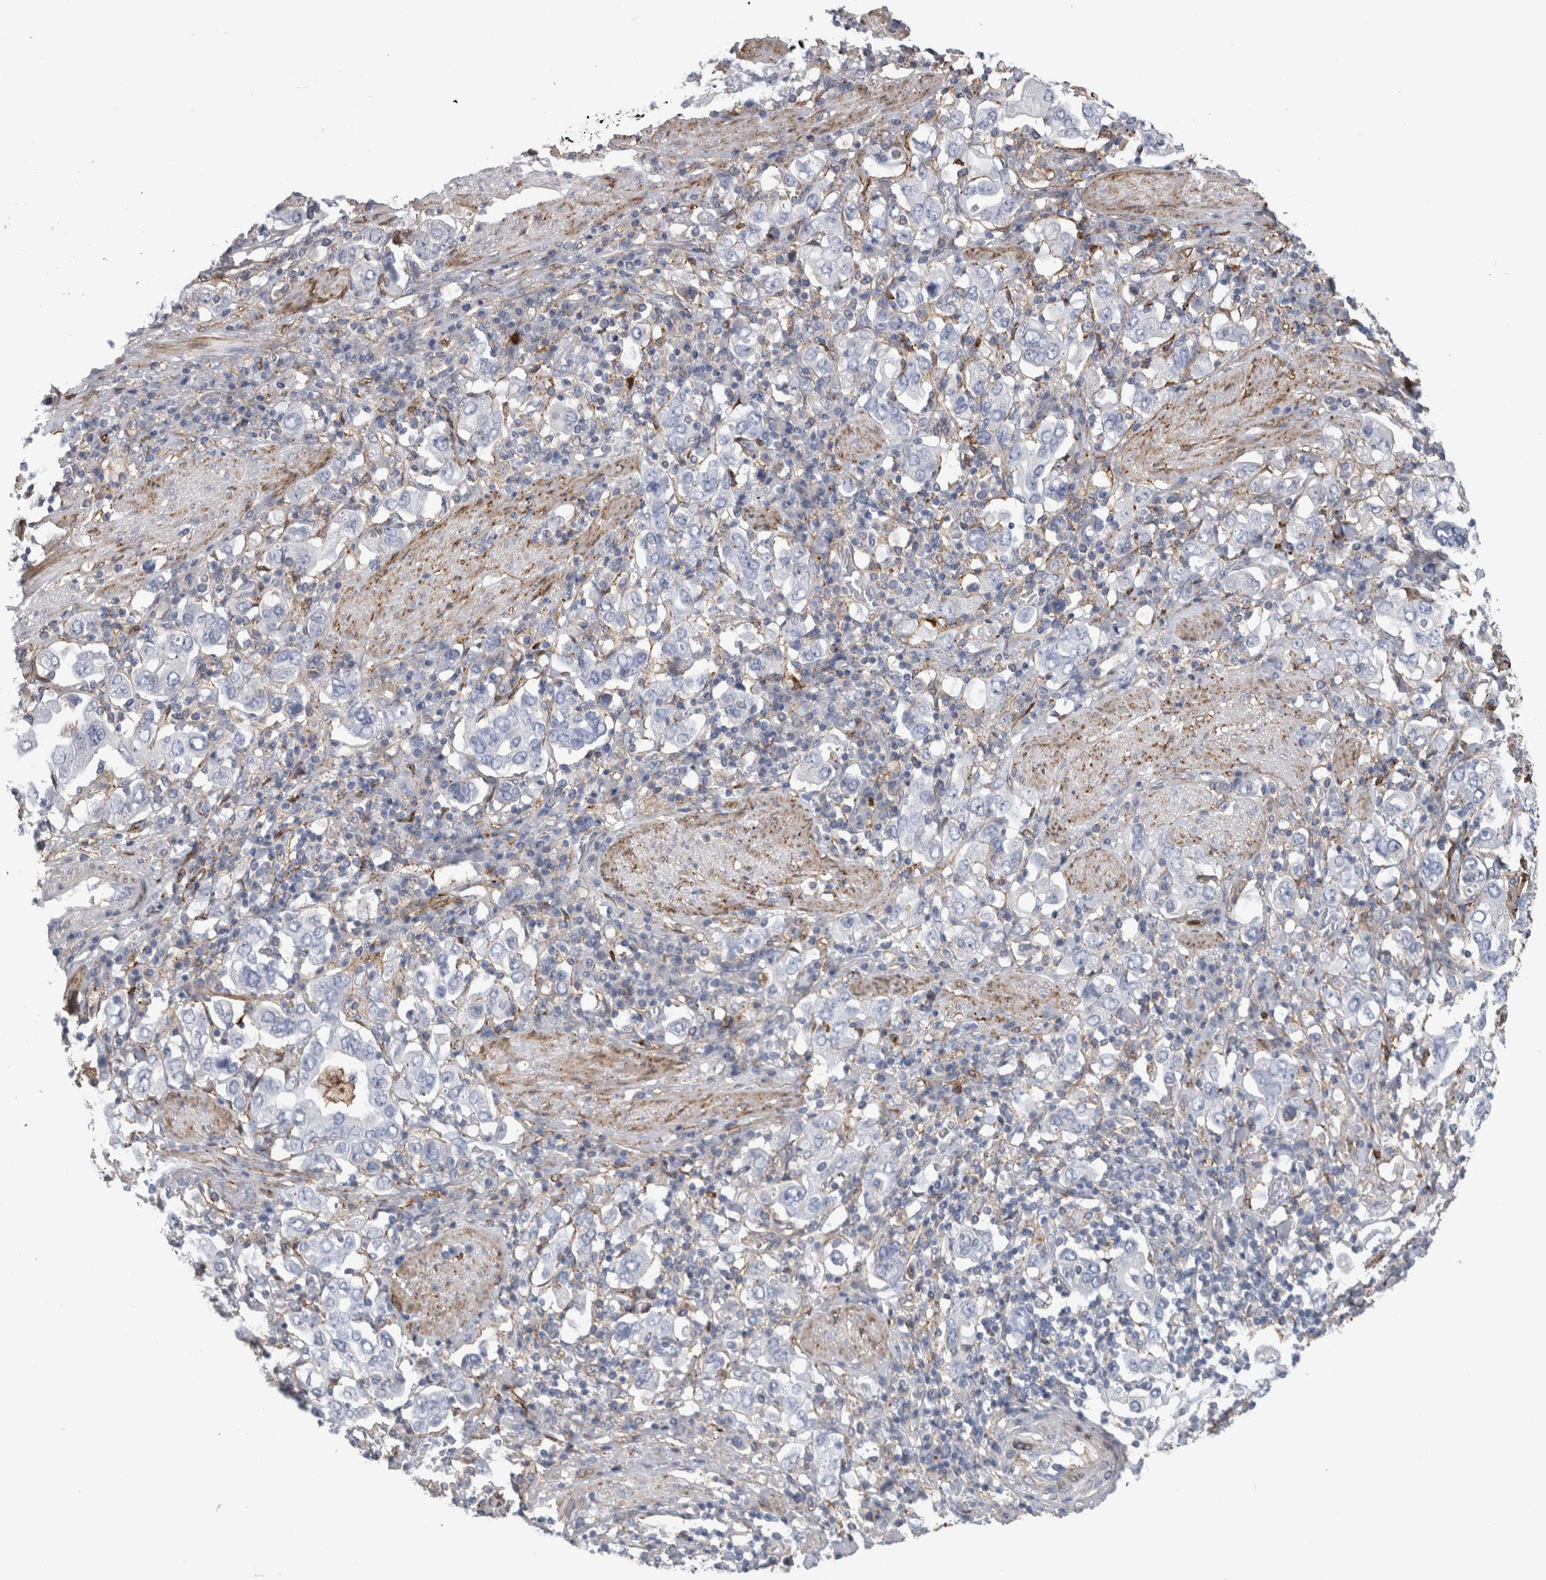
{"staining": {"intensity": "negative", "quantity": "none", "location": "none"}, "tissue": "stomach cancer", "cell_type": "Tumor cells", "image_type": "cancer", "snomed": [{"axis": "morphology", "description": "Adenocarcinoma, NOS"}, {"axis": "topography", "description": "Stomach, upper"}], "caption": "Human adenocarcinoma (stomach) stained for a protein using immunohistochemistry (IHC) exhibits no positivity in tumor cells.", "gene": "DNAJC24", "patient": {"sex": "male", "age": 62}}